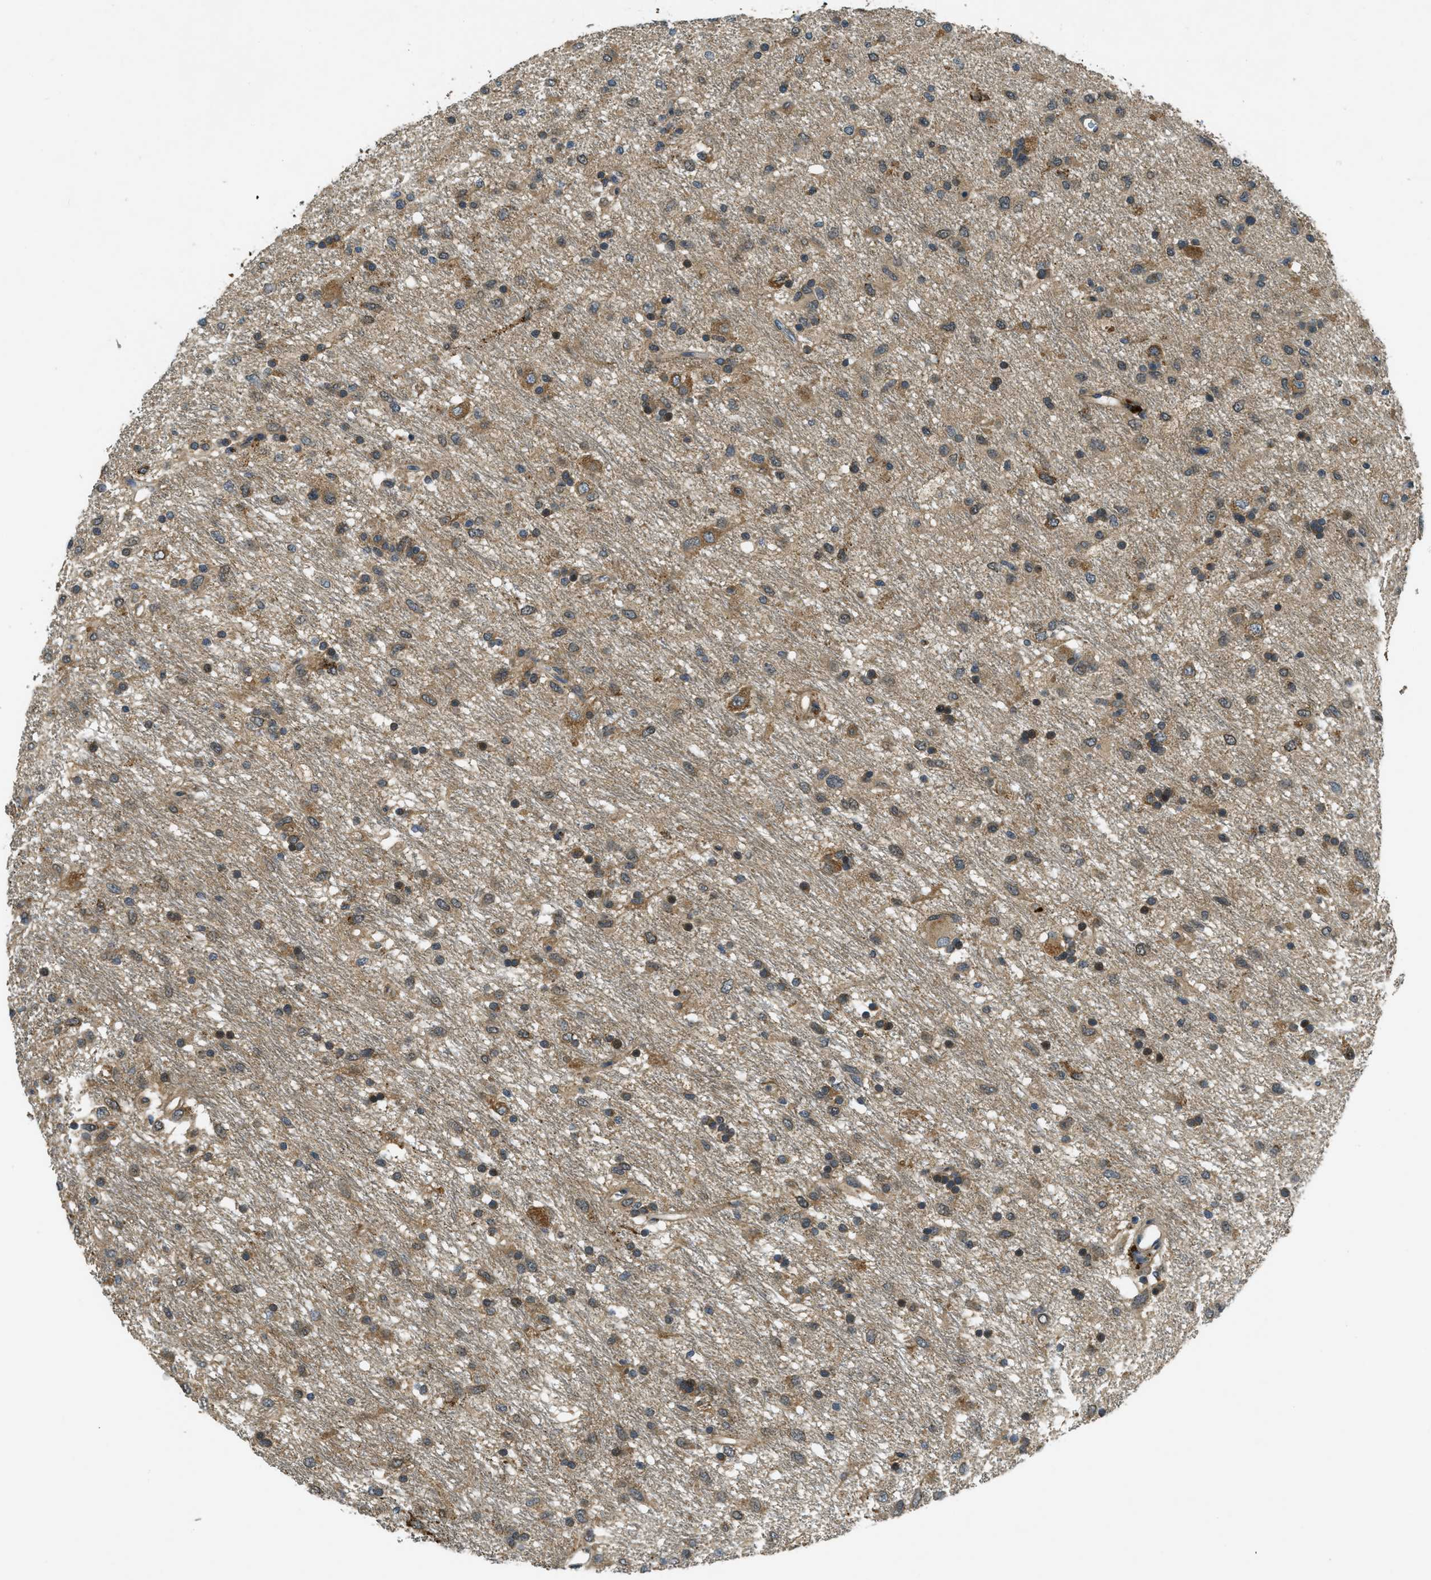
{"staining": {"intensity": "moderate", "quantity": "25%-75%", "location": "cytoplasmic/membranous"}, "tissue": "glioma", "cell_type": "Tumor cells", "image_type": "cancer", "snomed": [{"axis": "morphology", "description": "Glioma, malignant, Low grade"}, {"axis": "topography", "description": "Brain"}], "caption": "IHC staining of glioma, which exhibits medium levels of moderate cytoplasmic/membranous positivity in approximately 25%-75% of tumor cells indicating moderate cytoplasmic/membranous protein expression. The staining was performed using DAB (3,3'-diaminobenzidine) (brown) for protein detection and nuclei were counterstained in hematoxylin (blue).", "gene": "CDKN2C", "patient": {"sex": "male", "age": 77}}